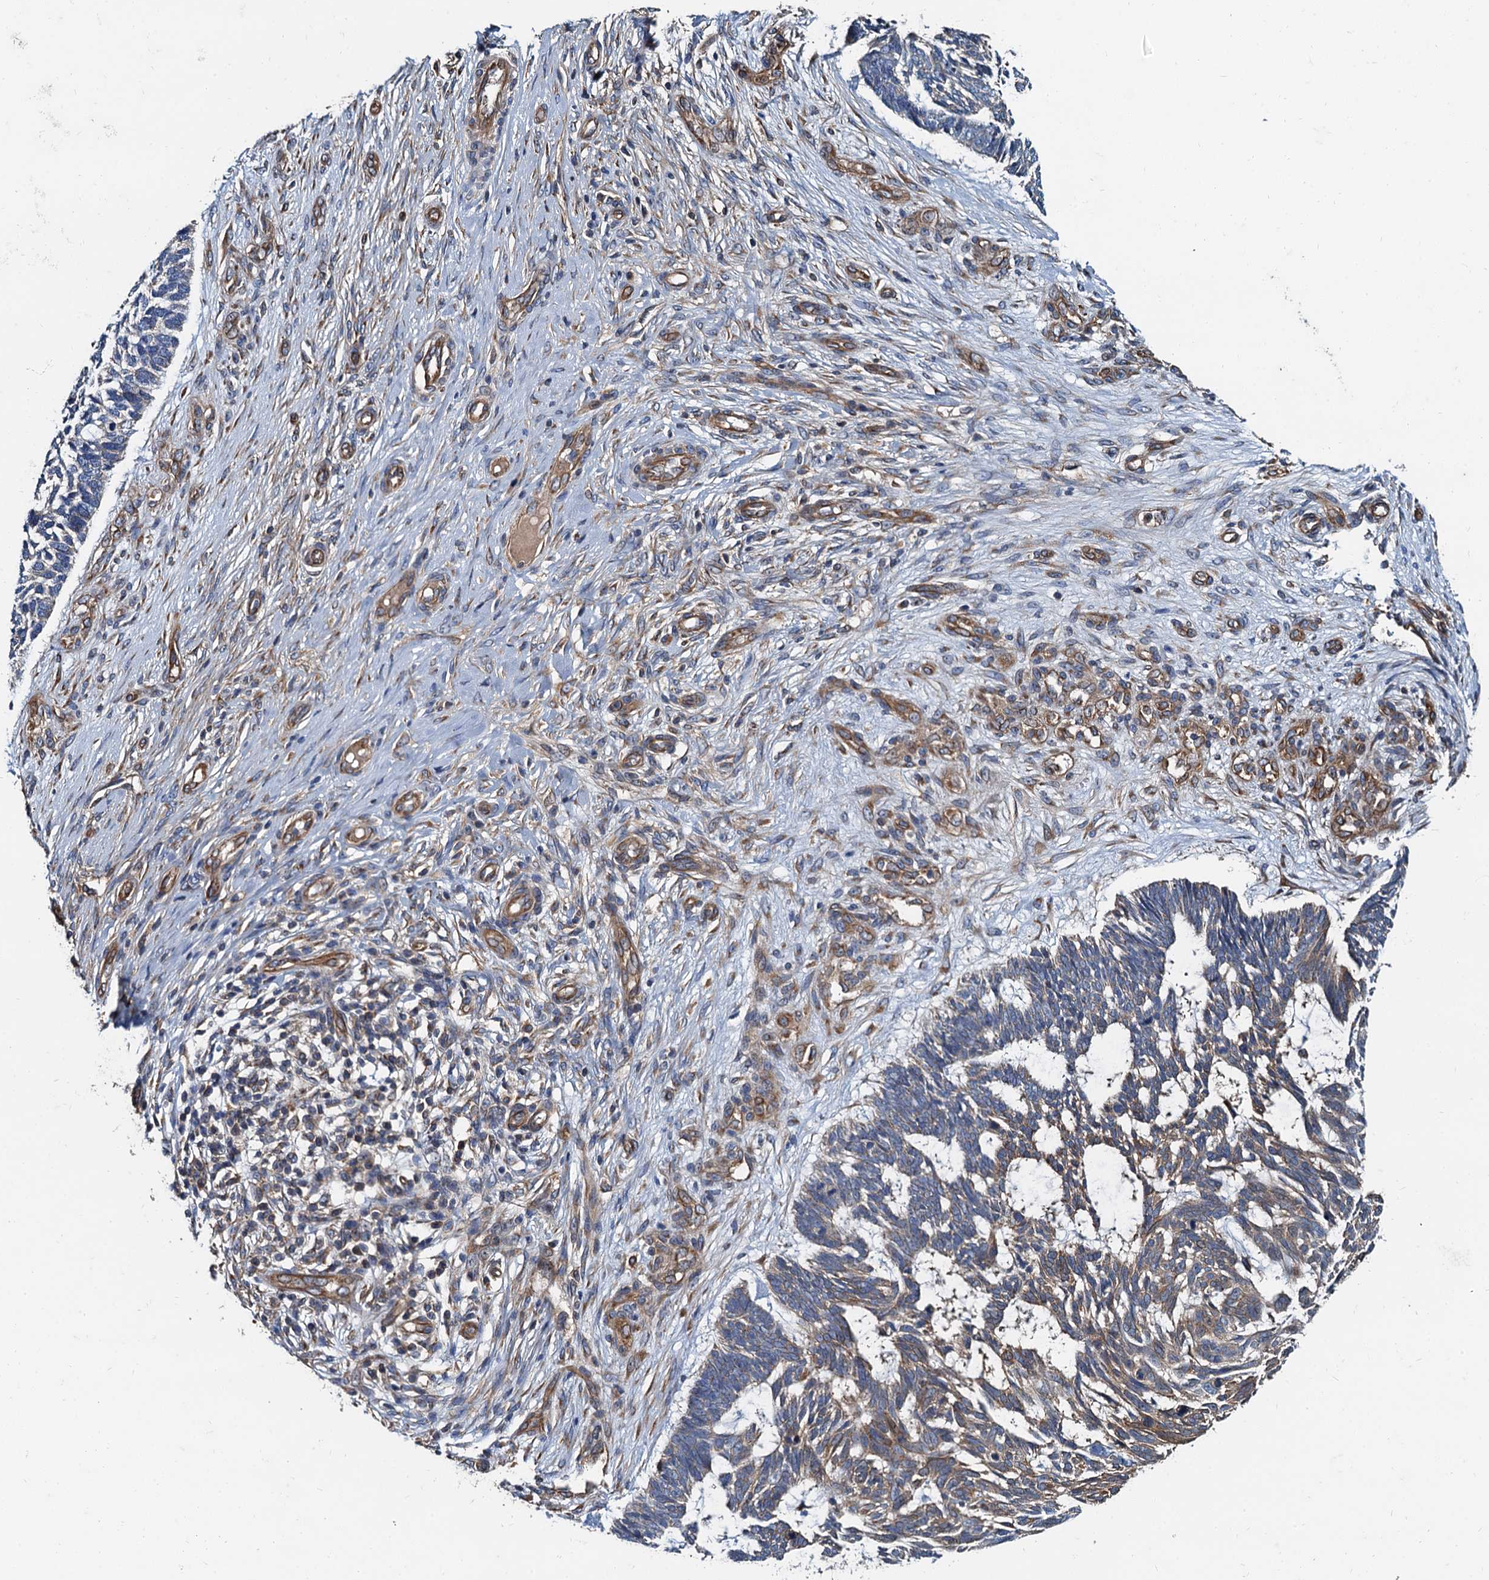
{"staining": {"intensity": "moderate", "quantity": "<25%", "location": "cytoplasmic/membranous"}, "tissue": "skin cancer", "cell_type": "Tumor cells", "image_type": "cancer", "snomed": [{"axis": "morphology", "description": "Basal cell carcinoma"}, {"axis": "topography", "description": "Skin"}], "caption": "IHC staining of skin cancer, which demonstrates low levels of moderate cytoplasmic/membranous staining in about <25% of tumor cells indicating moderate cytoplasmic/membranous protein expression. The staining was performed using DAB (3,3'-diaminobenzidine) (brown) for protein detection and nuclei were counterstained in hematoxylin (blue).", "gene": "NGRN", "patient": {"sex": "male", "age": 88}}